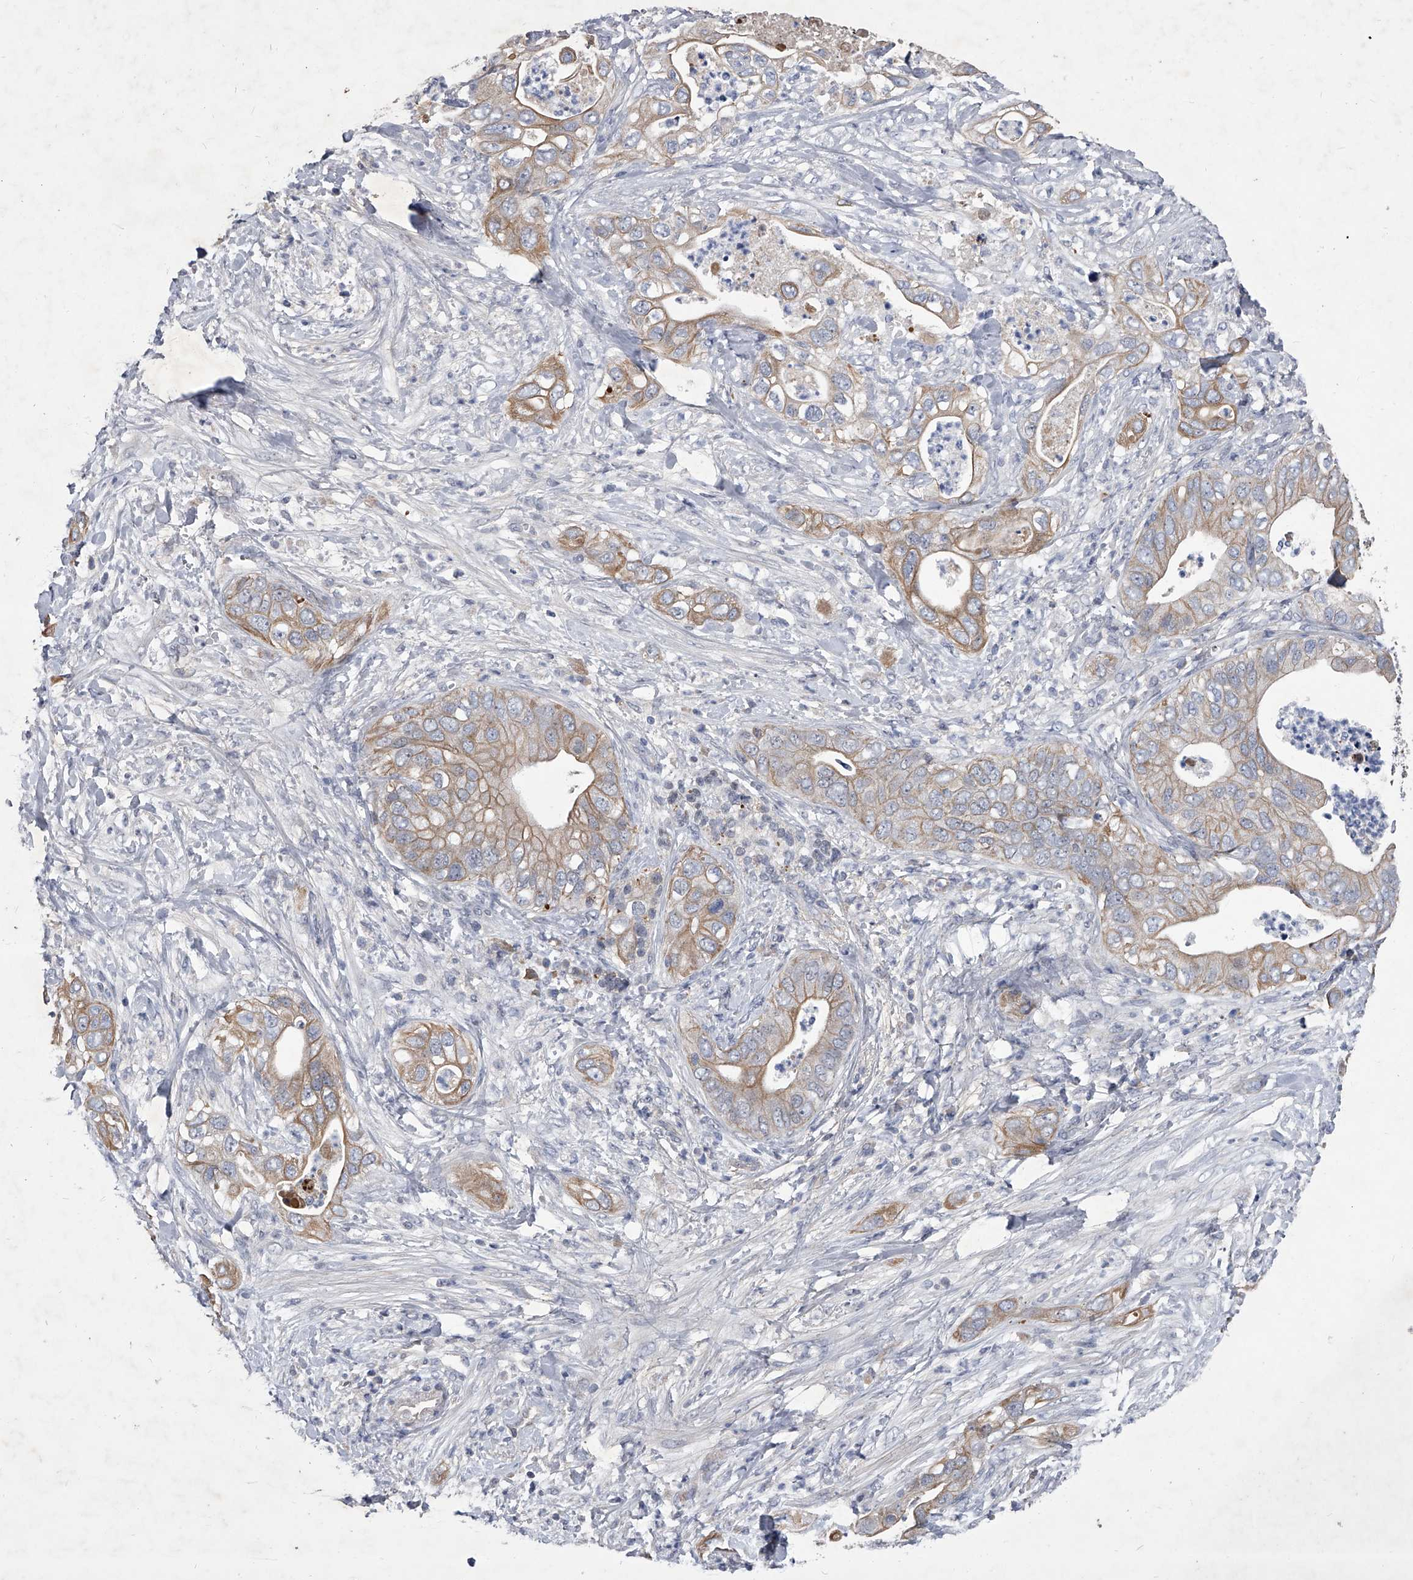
{"staining": {"intensity": "moderate", "quantity": ">75%", "location": "cytoplasmic/membranous"}, "tissue": "pancreatic cancer", "cell_type": "Tumor cells", "image_type": "cancer", "snomed": [{"axis": "morphology", "description": "Adenocarcinoma, NOS"}, {"axis": "topography", "description": "Pancreas"}], "caption": "This is an image of immunohistochemistry staining of adenocarcinoma (pancreatic), which shows moderate positivity in the cytoplasmic/membranous of tumor cells.", "gene": "ZNF76", "patient": {"sex": "female", "age": 78}}